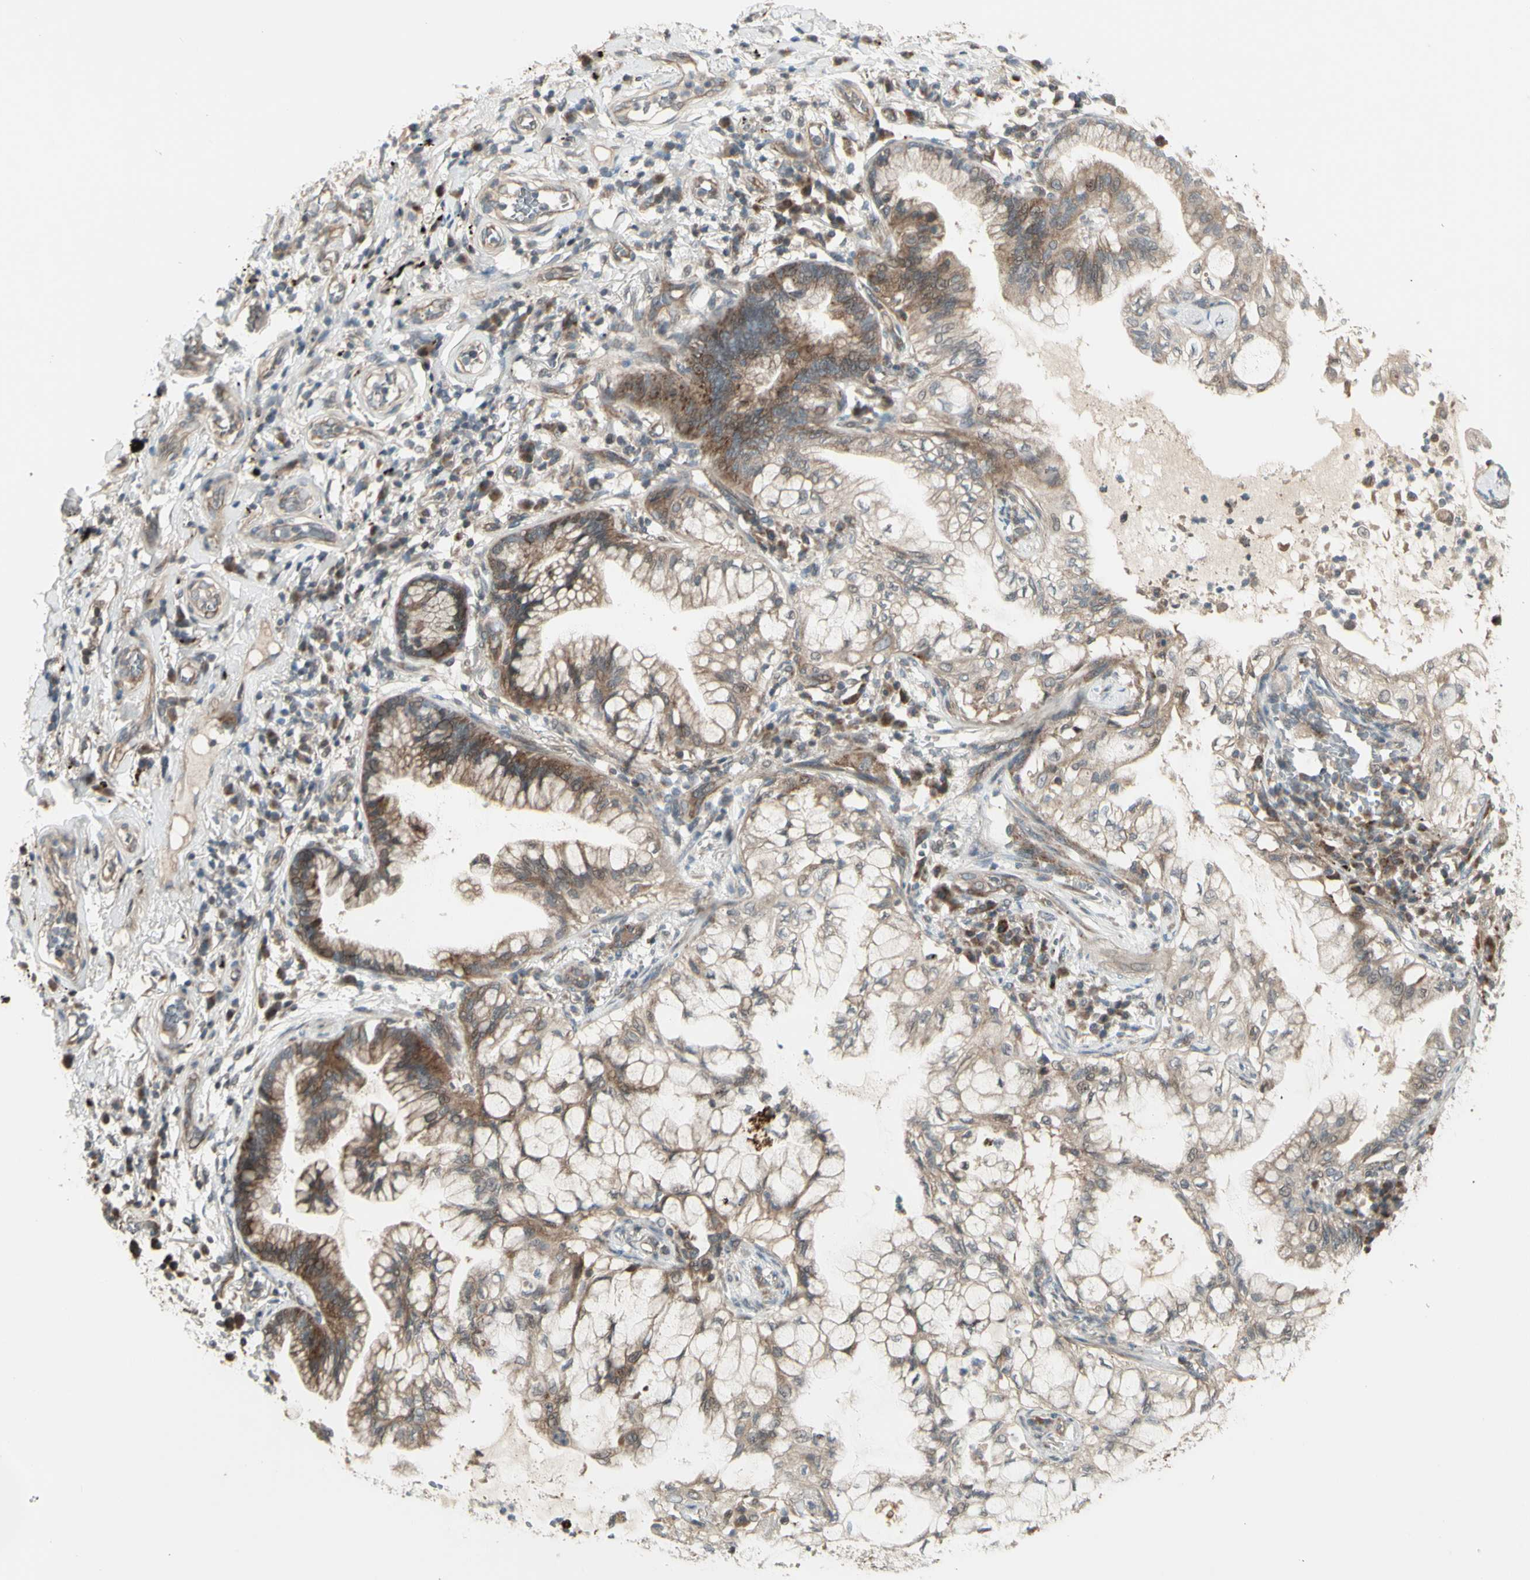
{"staining": {"intensity": "strong", "quantity": ">75%", "location": "cytoplasmic/membranous"}, "tissue": "lung cancer", "cell_type": "Tumor cells", "image_type": "cancer", "snomed": [{"axis": "morphology", "description": "Adenocarcinoma, NOS"}, {"axis": "topography", "description": "Lung"}], "caption": "Immunohistochemical staining of adenocarcinoma (lung) reveals strong cytoplasmic/membranous protein staining in approximately >75% of tumor cells. (IHC, brightfield microscopy, high magnification).", "gene": "OSTM1", "patient": {"sex": "female", "age": 70}}